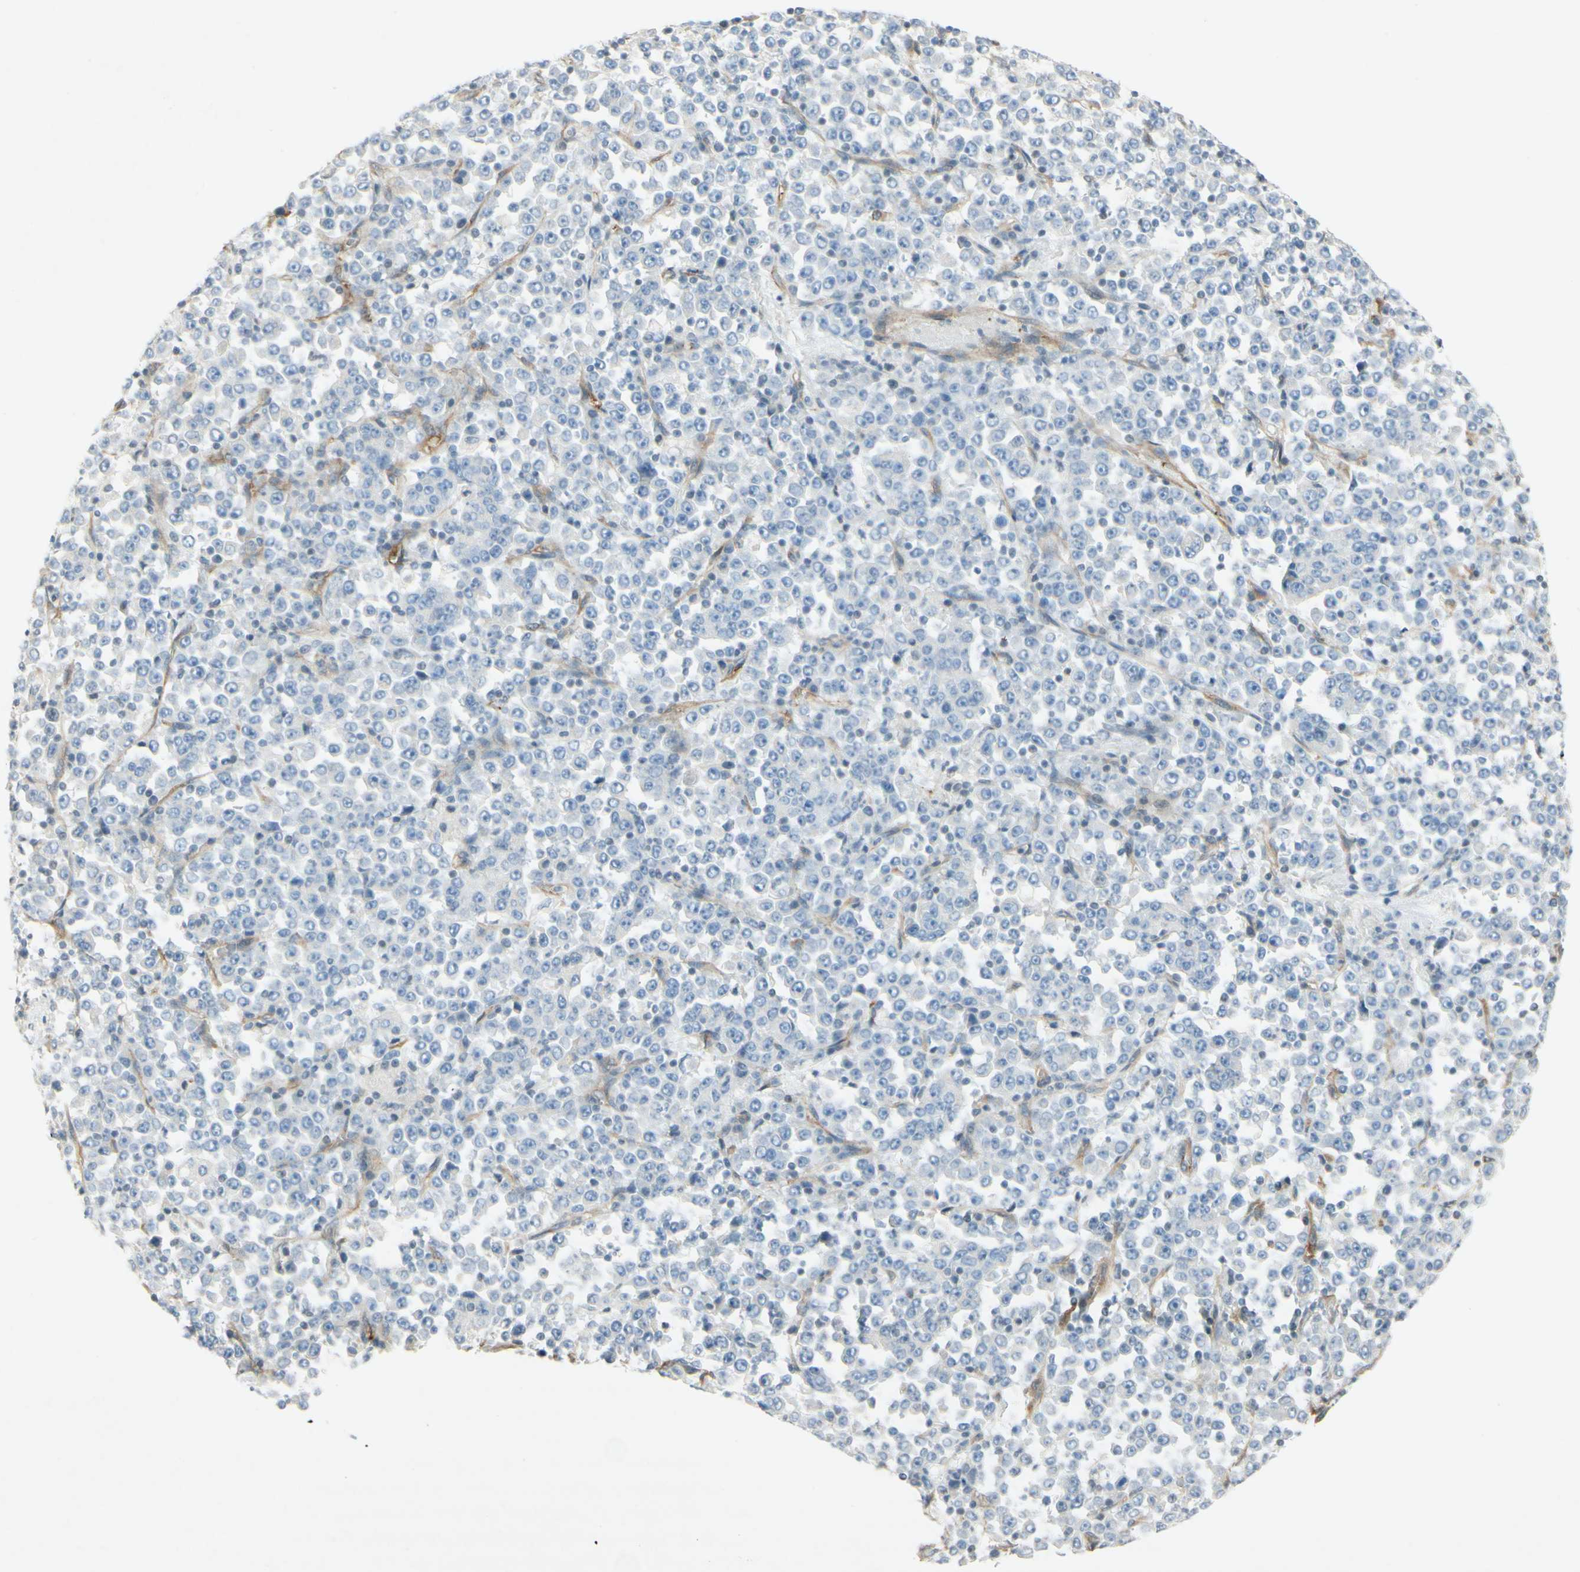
{"staining": {"intensity": "negative", "quantity": "none", "location": "none"}, "tissue": "stomach cancer", "cell_type": "Tumor cells", "image_type": "cancer", "snomed": [{"axis": "morphology", "description": "Normal tissue, NOS"}, {"axis": "morphology", "description": "Adenocarcinoma, NOS"}, {"axis": "topography", "description": "Stomach, upper"}, {"axis": "topography", "description": "Stomach"}], "caption": "Protein analysis of stomach cancer (adenocarcinoma) shows no significant positivity in tumor cells.", "gene": "MAP1B", "patient": {"sex": "male", "age": 59}}